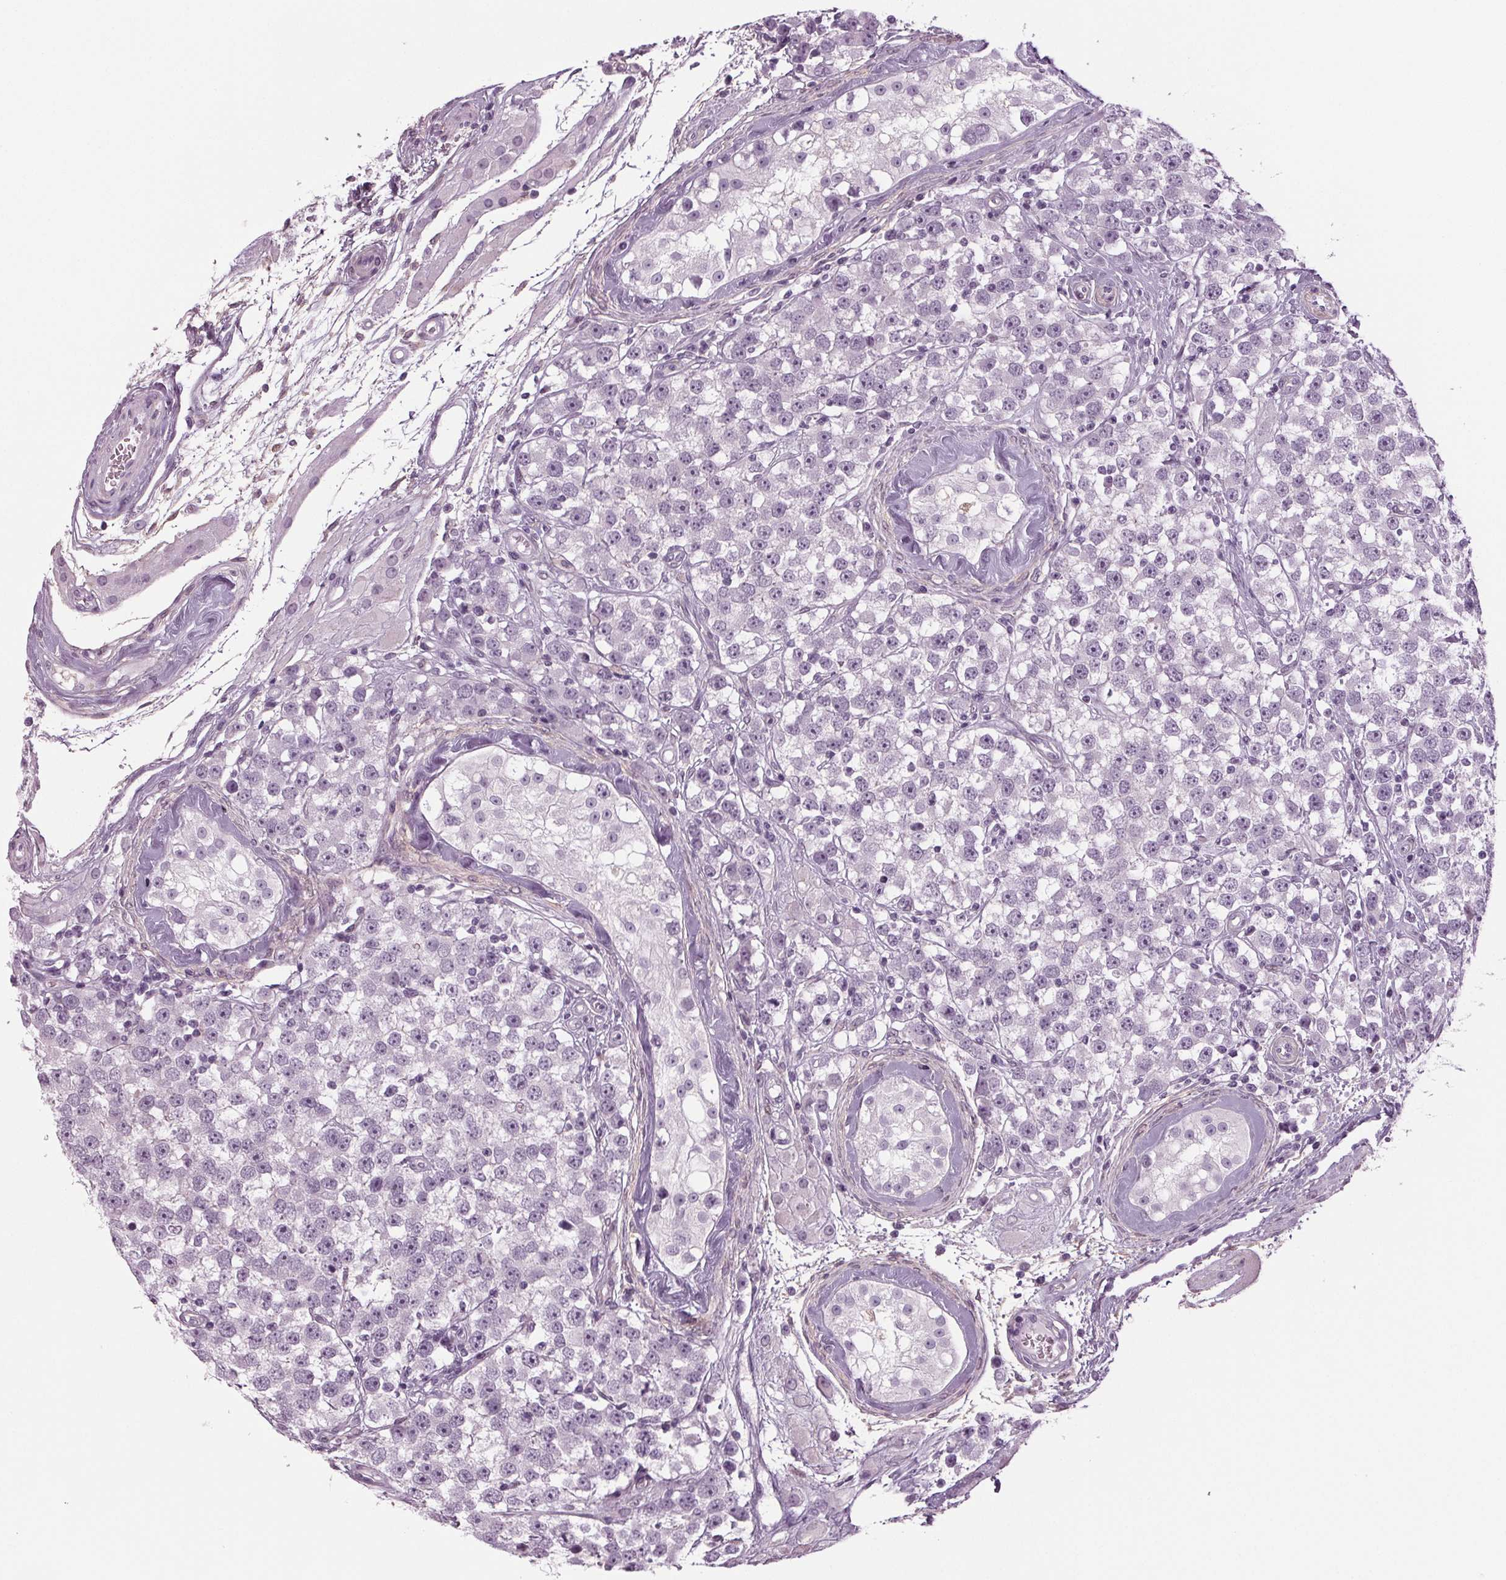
{"staining": {"intensity": "negative", "quantity": "none", "location": "none"}, "tissue": "testis cancer", "cell_type": "Tumor cells", "image_type": "cancer", "snomed": [{"axis": "morphology", "description": "Seminoma, NOS"}, {"axis": "topography", "description": "Testis"}], "caption": "Human seminoma (testis) stained for a protein using IHC demonstrates no positivity in tumor cells.", "gene": "BHLHE22", "patient": {"sex": "male", "age": 34}}